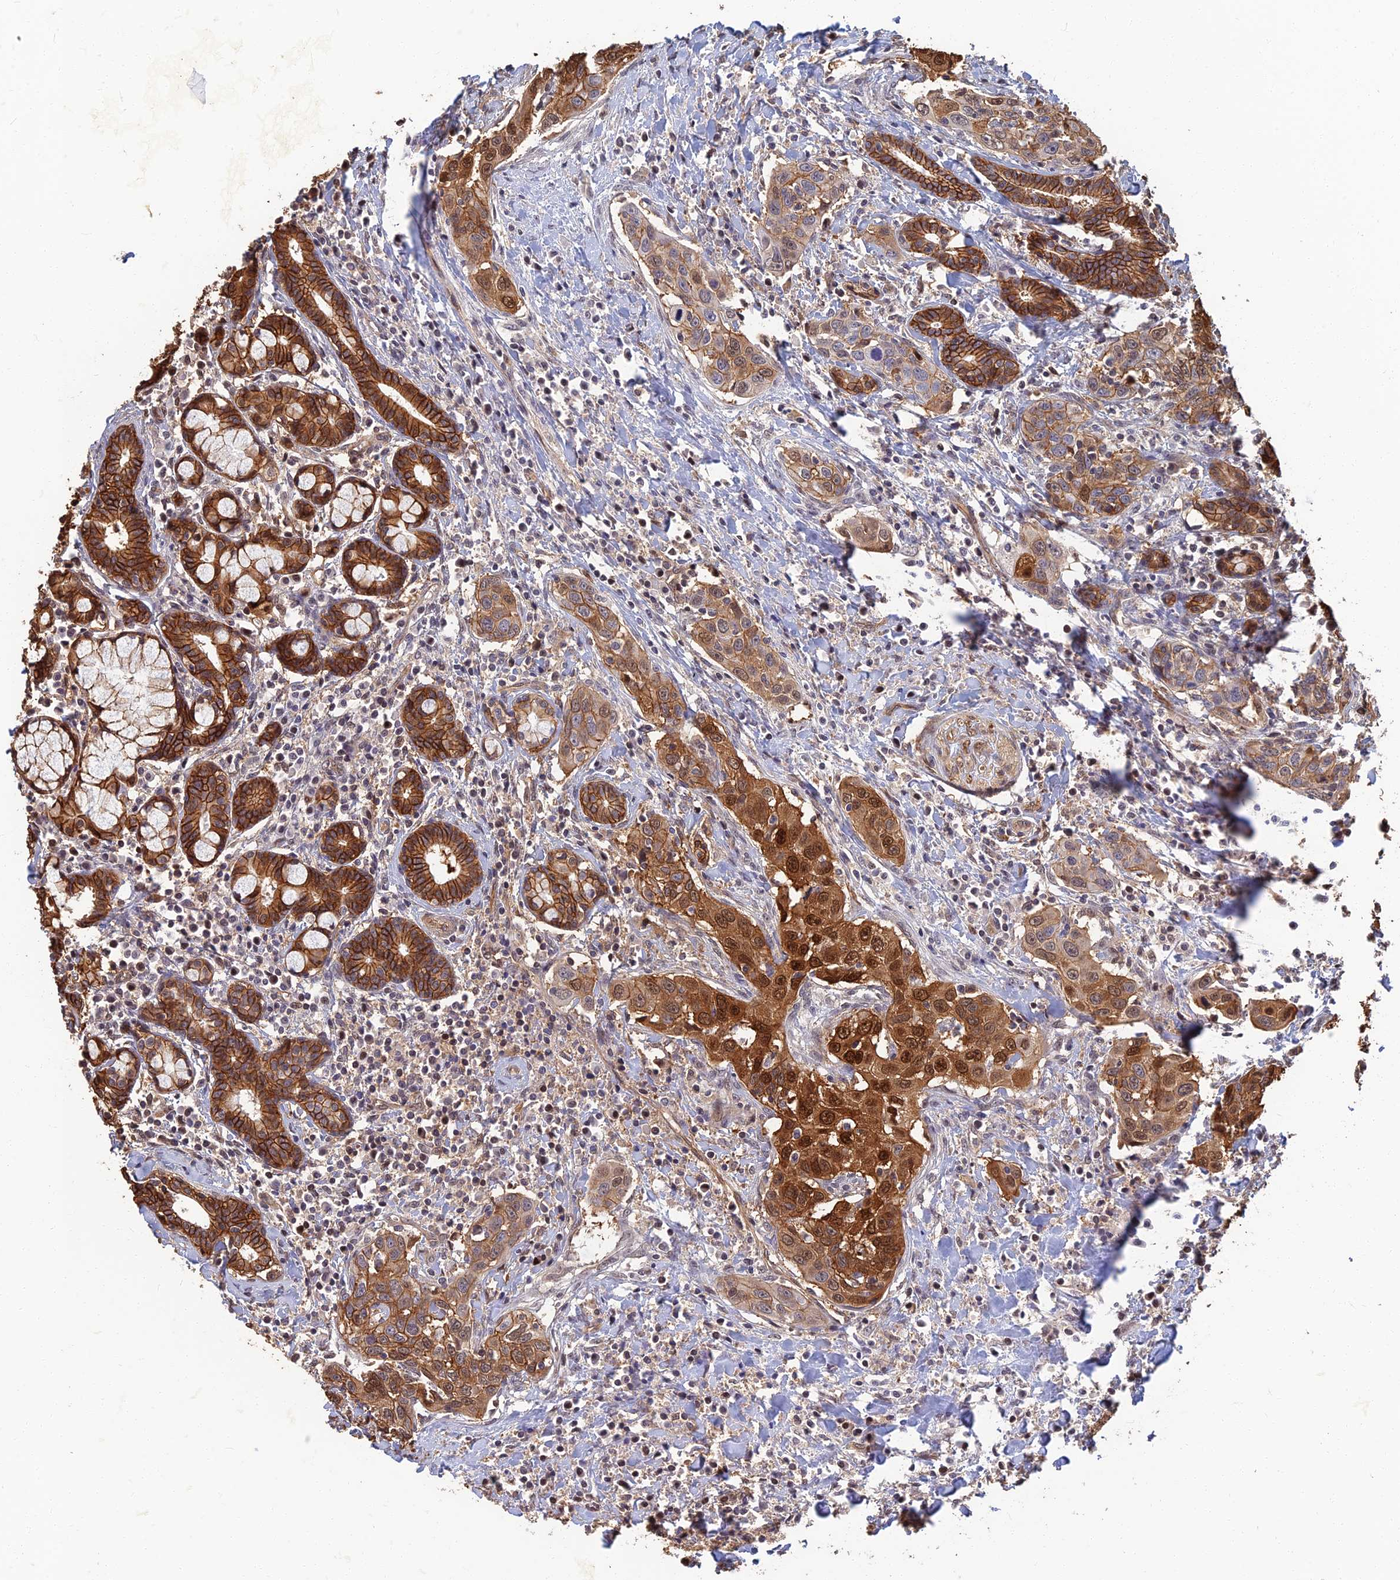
{"staining": {"intensity": "strong", "quantity": ">75%", "location": "cytoplasmic/membranous,nuclear"}, "tissue": "head and neck cancer", "cell_type": "Tumor cells", "image_type": "cancer", "snomed": [{"axis": "morphology", "description": "Squamous cell carcinoma, NOS"}, {"axis": "topography", "description": "Oral tissue"}, {"axis": "topography", "description": "Head-Neck"}], "caption": "Tumor cells demonstrate high levels of strong cytoplasmic/membranous and nuclear staining in about >75% of cells in human head and neck cancer (squamous cell carcinoma).", "gene": "LRRN3", "patient": {"sex": "female", "age": 50}}